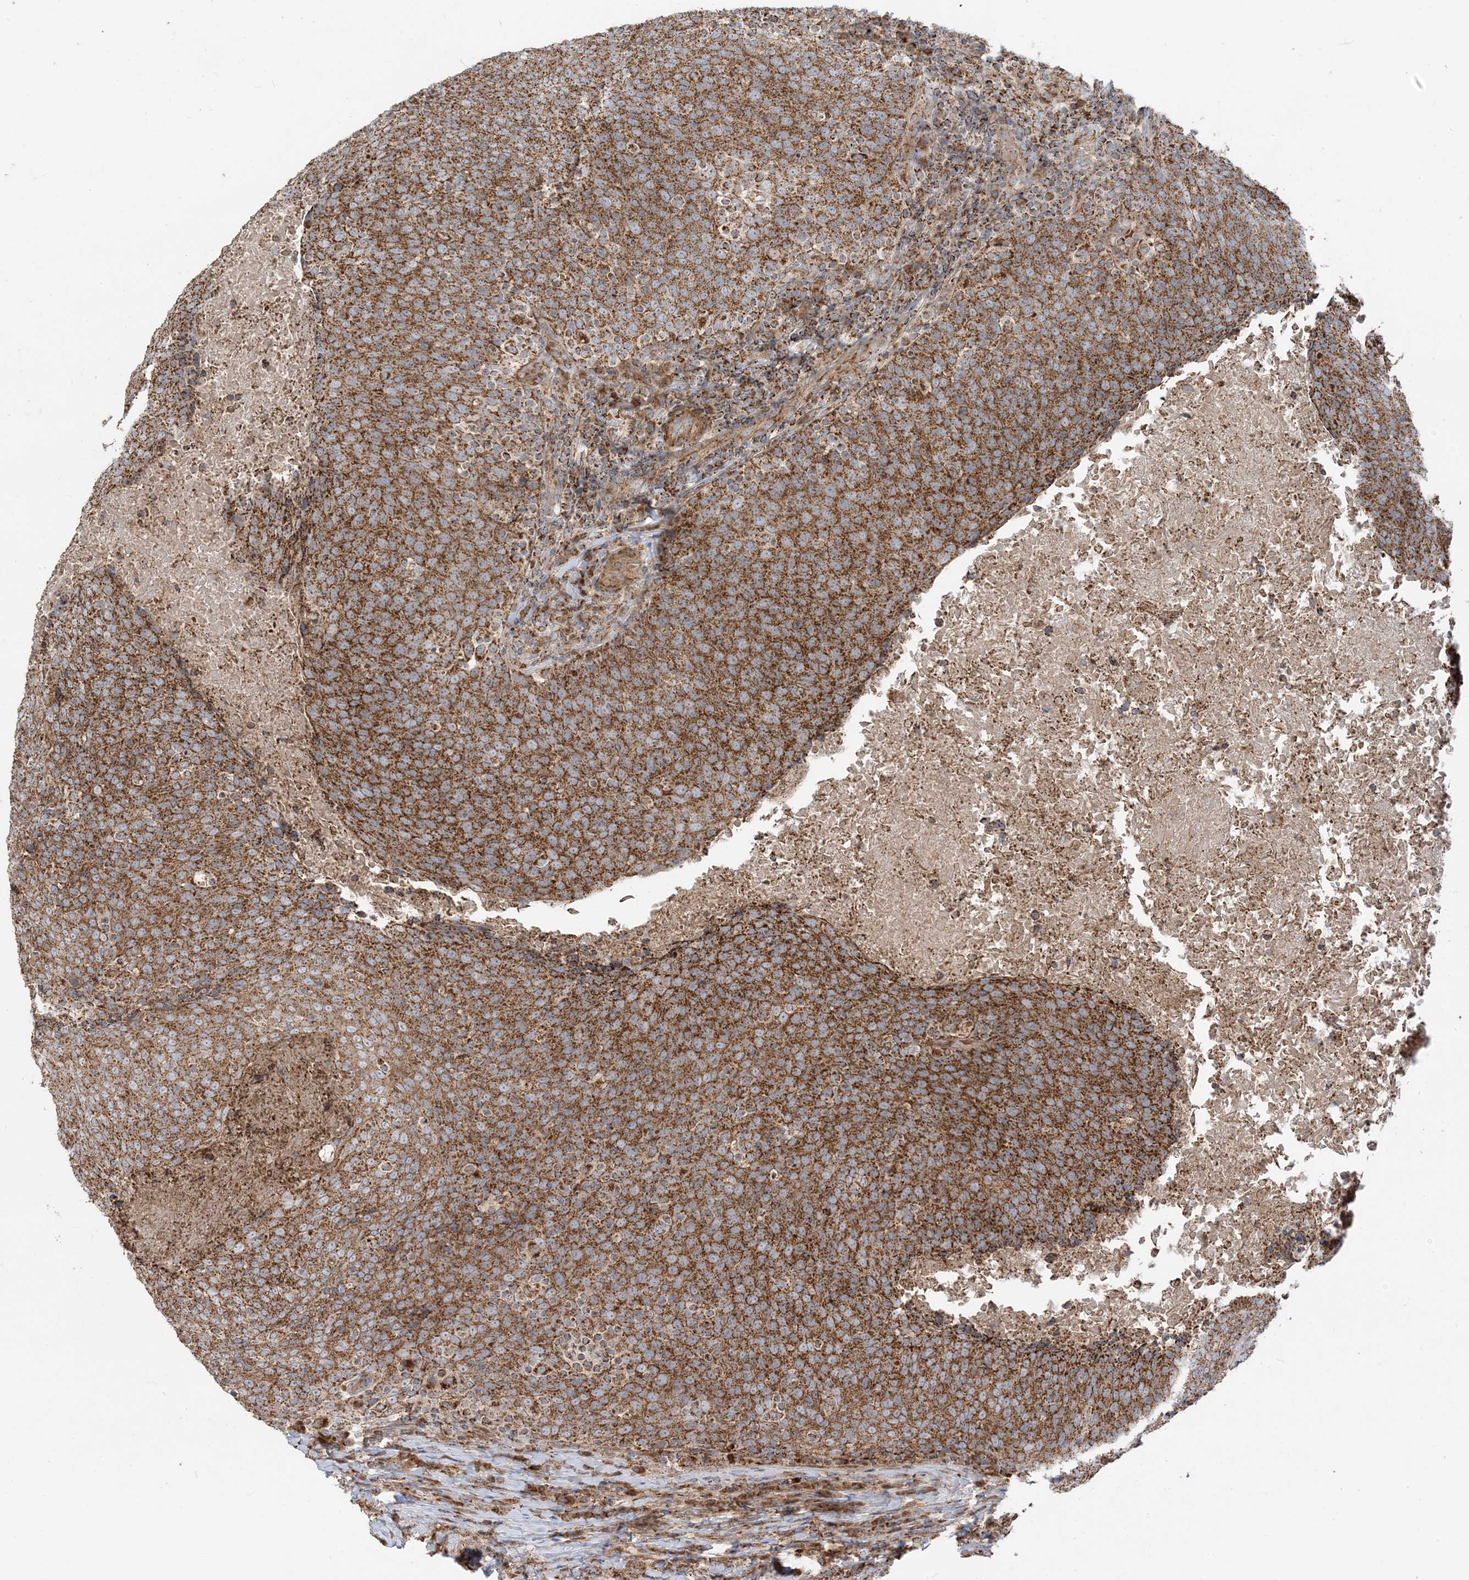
{"staining": {"intensity": "strong", "quantity": ">75%", "location": "cytoplasmic/membranous"}, "tissue": "head and neck cancer", "cell_type": "Tumor cells", "image_type": "cancer", "snomed": [{"axis": "morphology", "description": "Squamous cell carcinoma, NOS"}, {"axis": "morphology", "description": "Squamous cell carcinoma, metastatic, NOS"}, {"axis": "topography", "description": "Lymph node"}, {"axis": "topography", "description": "Head-Neck"}], "caption": "The photomicrograph demonstrates staining of squamous cell carcinoma (head and neck), revealing strong cytoplasmic/membranous protein expression (brown color) within tumor cells.", "gene": "AARS2", "patient": {"sex": "male", "age": 62}}